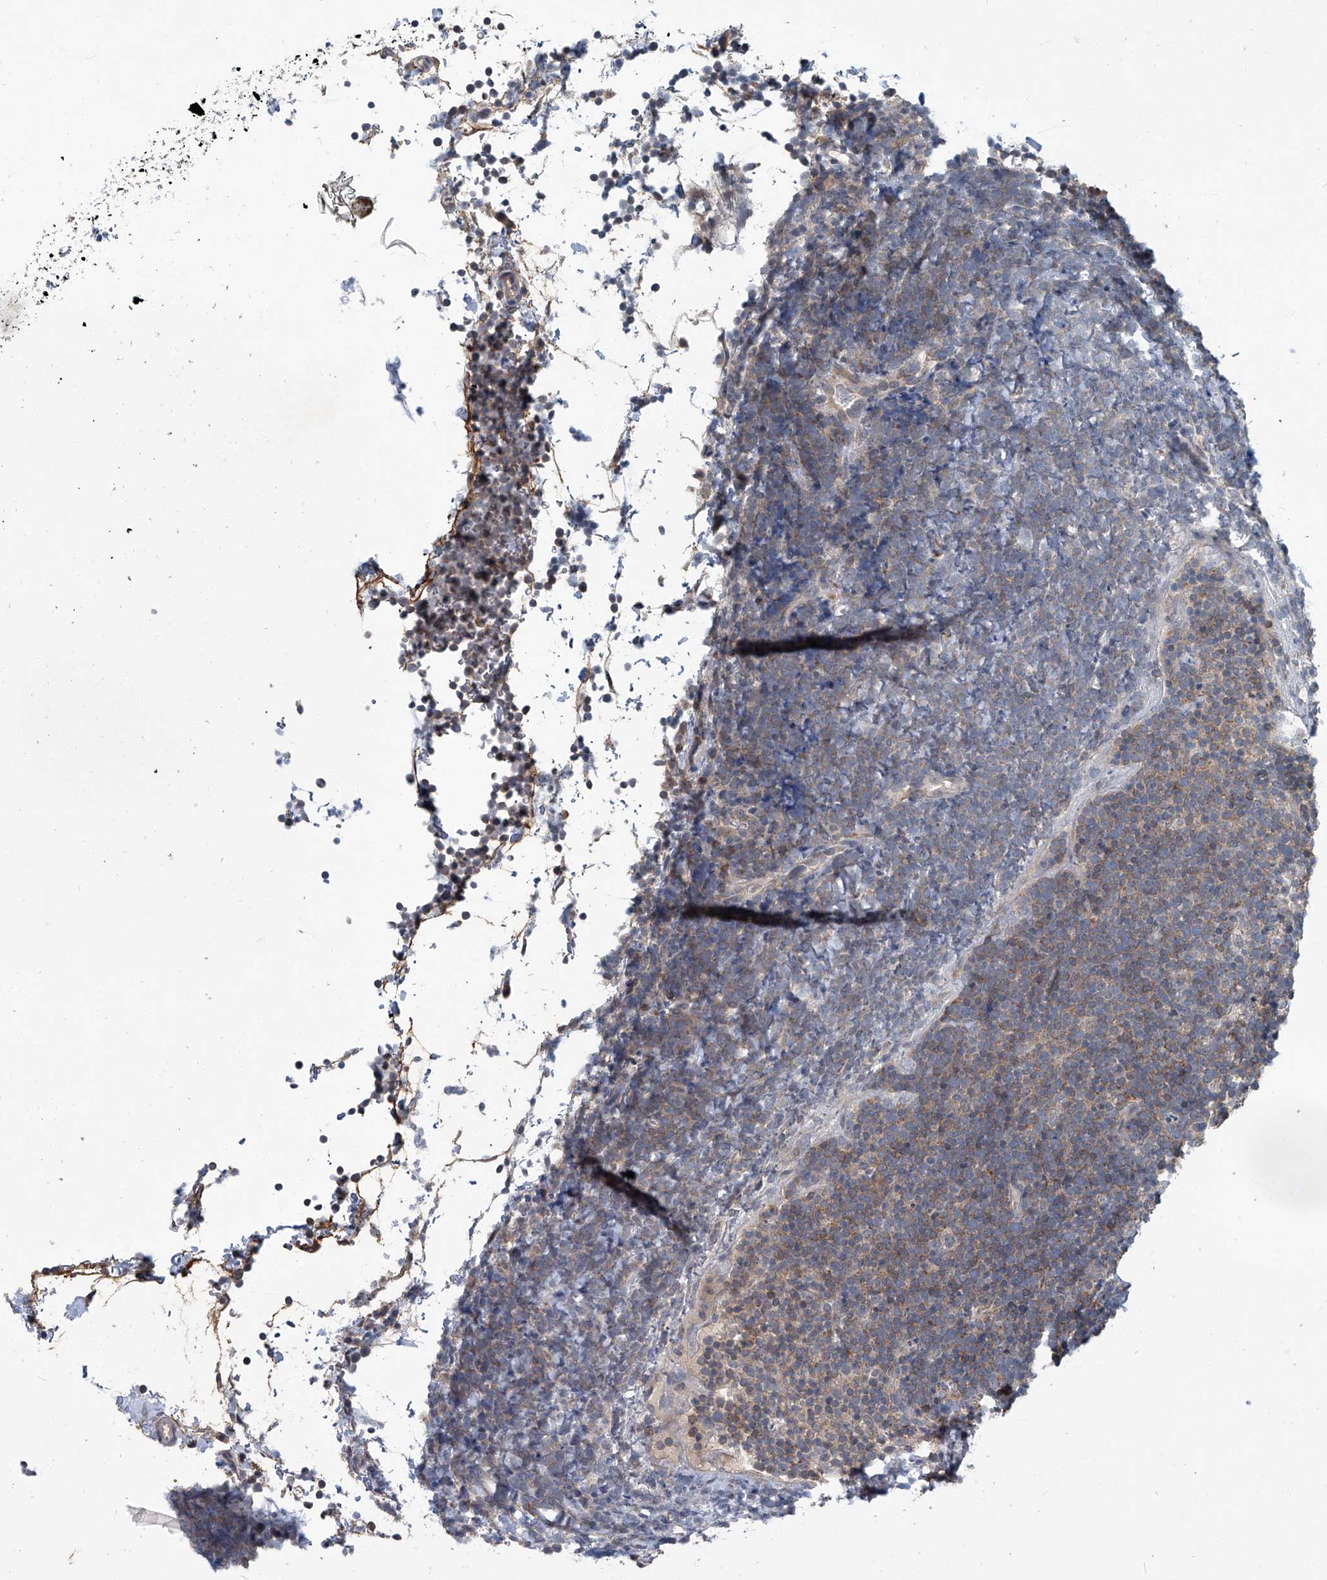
{"staining": {"intensity": "weak", "quantity": ">75%", "location": "cytoplasmic/membranous"}, "tissue": "lymphoma", "cell_type": "Tumor cells", "image_type": "cancer", "snomed": [{"axis": "morphology", "description": "Malignant lymphoma, non-Hodgkin's type, High grade"}, {"axis": "topography", "description": "Lymph node"}], "caption": "About >75% of tumor cells in human lymphoma reveal weak cytoplasmic/membranous protein expression as visualized by brown immunohistochemical staining.", "gene": "AKNAD1", "patient": {"sex": "male", "age": 13}}